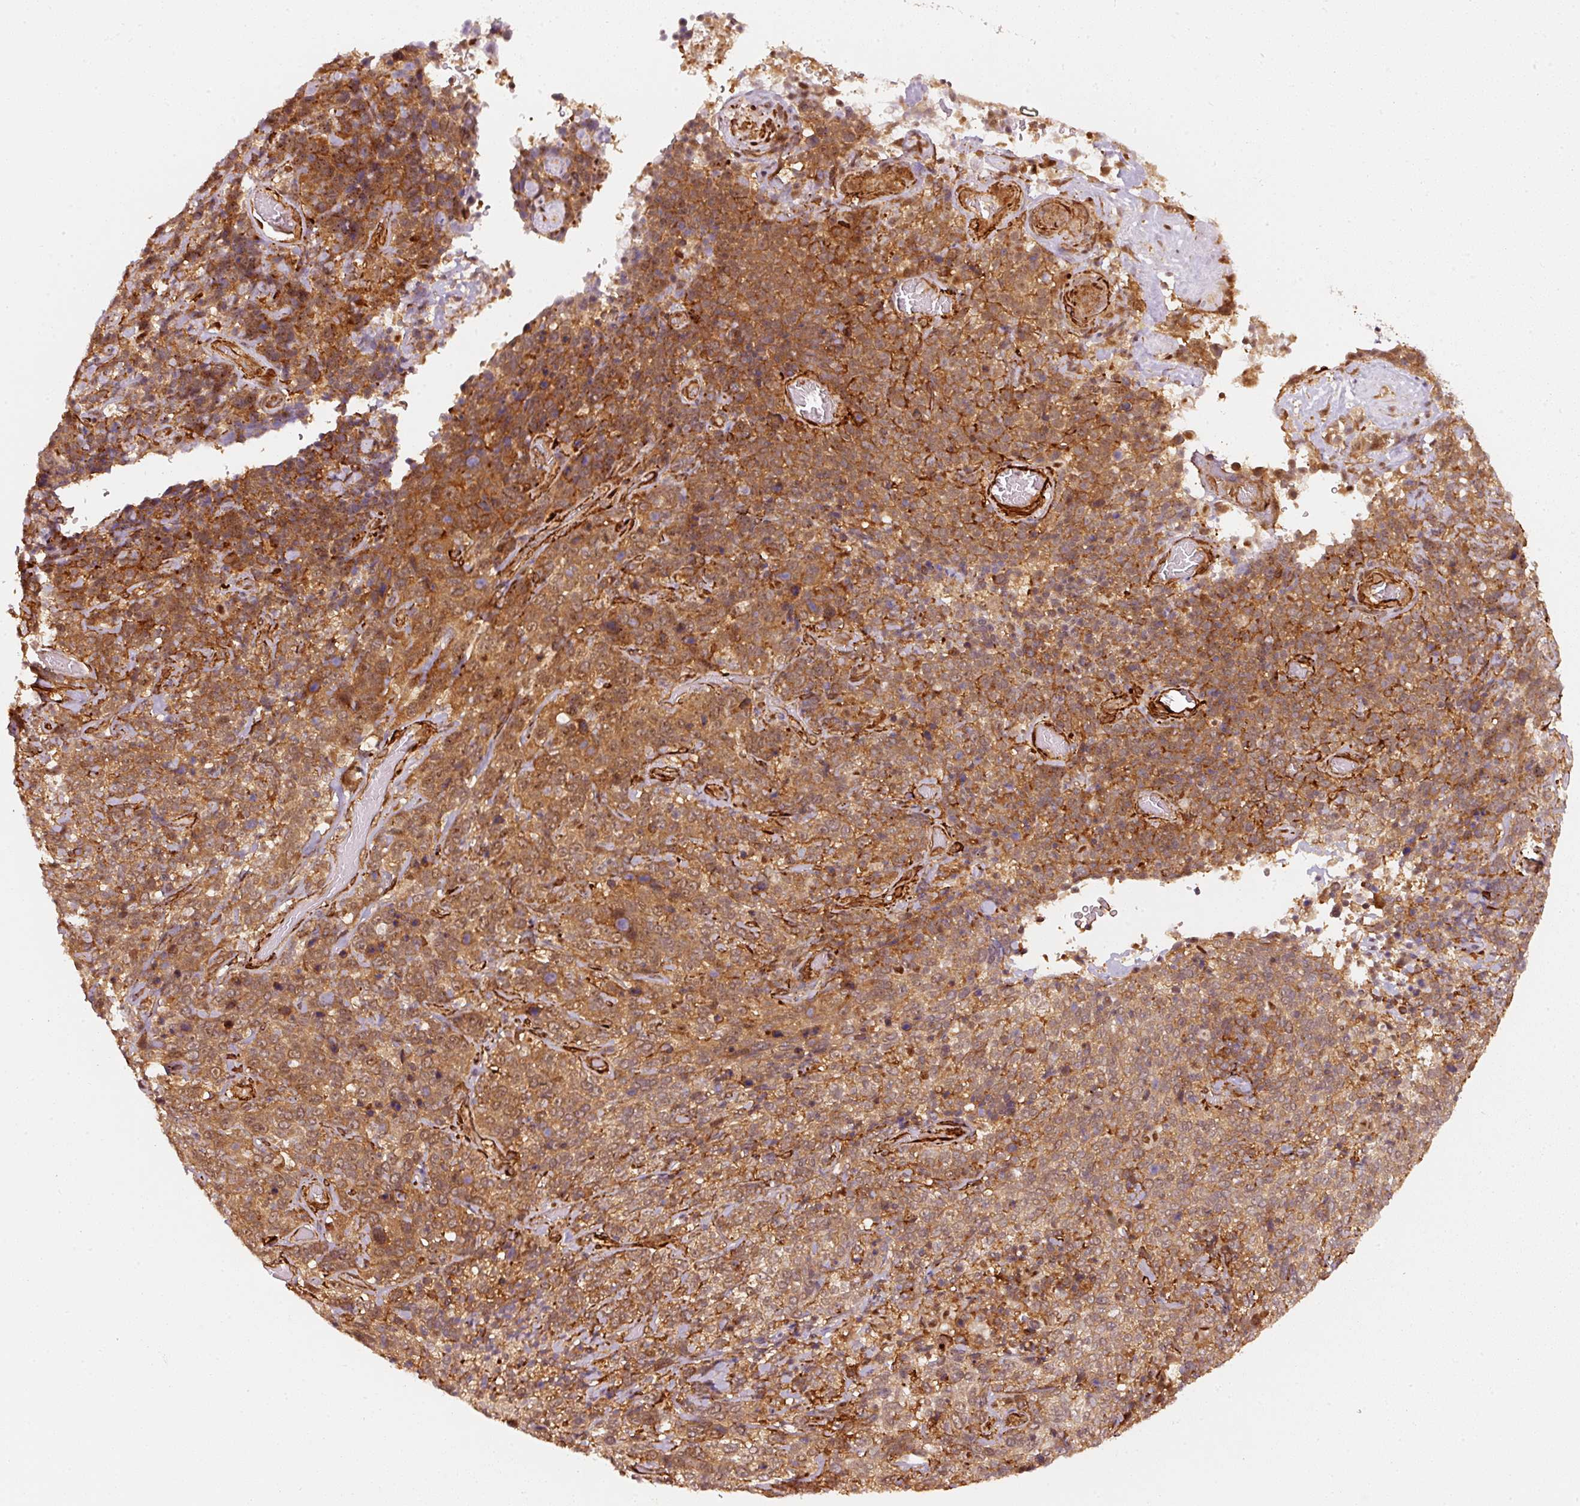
{"staining": {"intensity": "moderate", "quantity": ">75%", "location": "cytoplasmic/membranous,nuclear"}, "tissue": "cervical cancer", "cell_type": "Tumor cells", "image_type": "cancer", "snomed": [{"axis": "morphology", "description": "Squamous cell carcinoma, NOS"}, {"axis": "topography", "description": "Cervix"}], "caption": "Human cervical cancer (squamous cell carcinoma) stained for a protein (brown) demonstrates moderate cytoplasmic/membranous and nuclear positive staining in about >75% of tumor cells.", "gene": "PSMD1", "patient": {"sex": "female", "age": 46}}